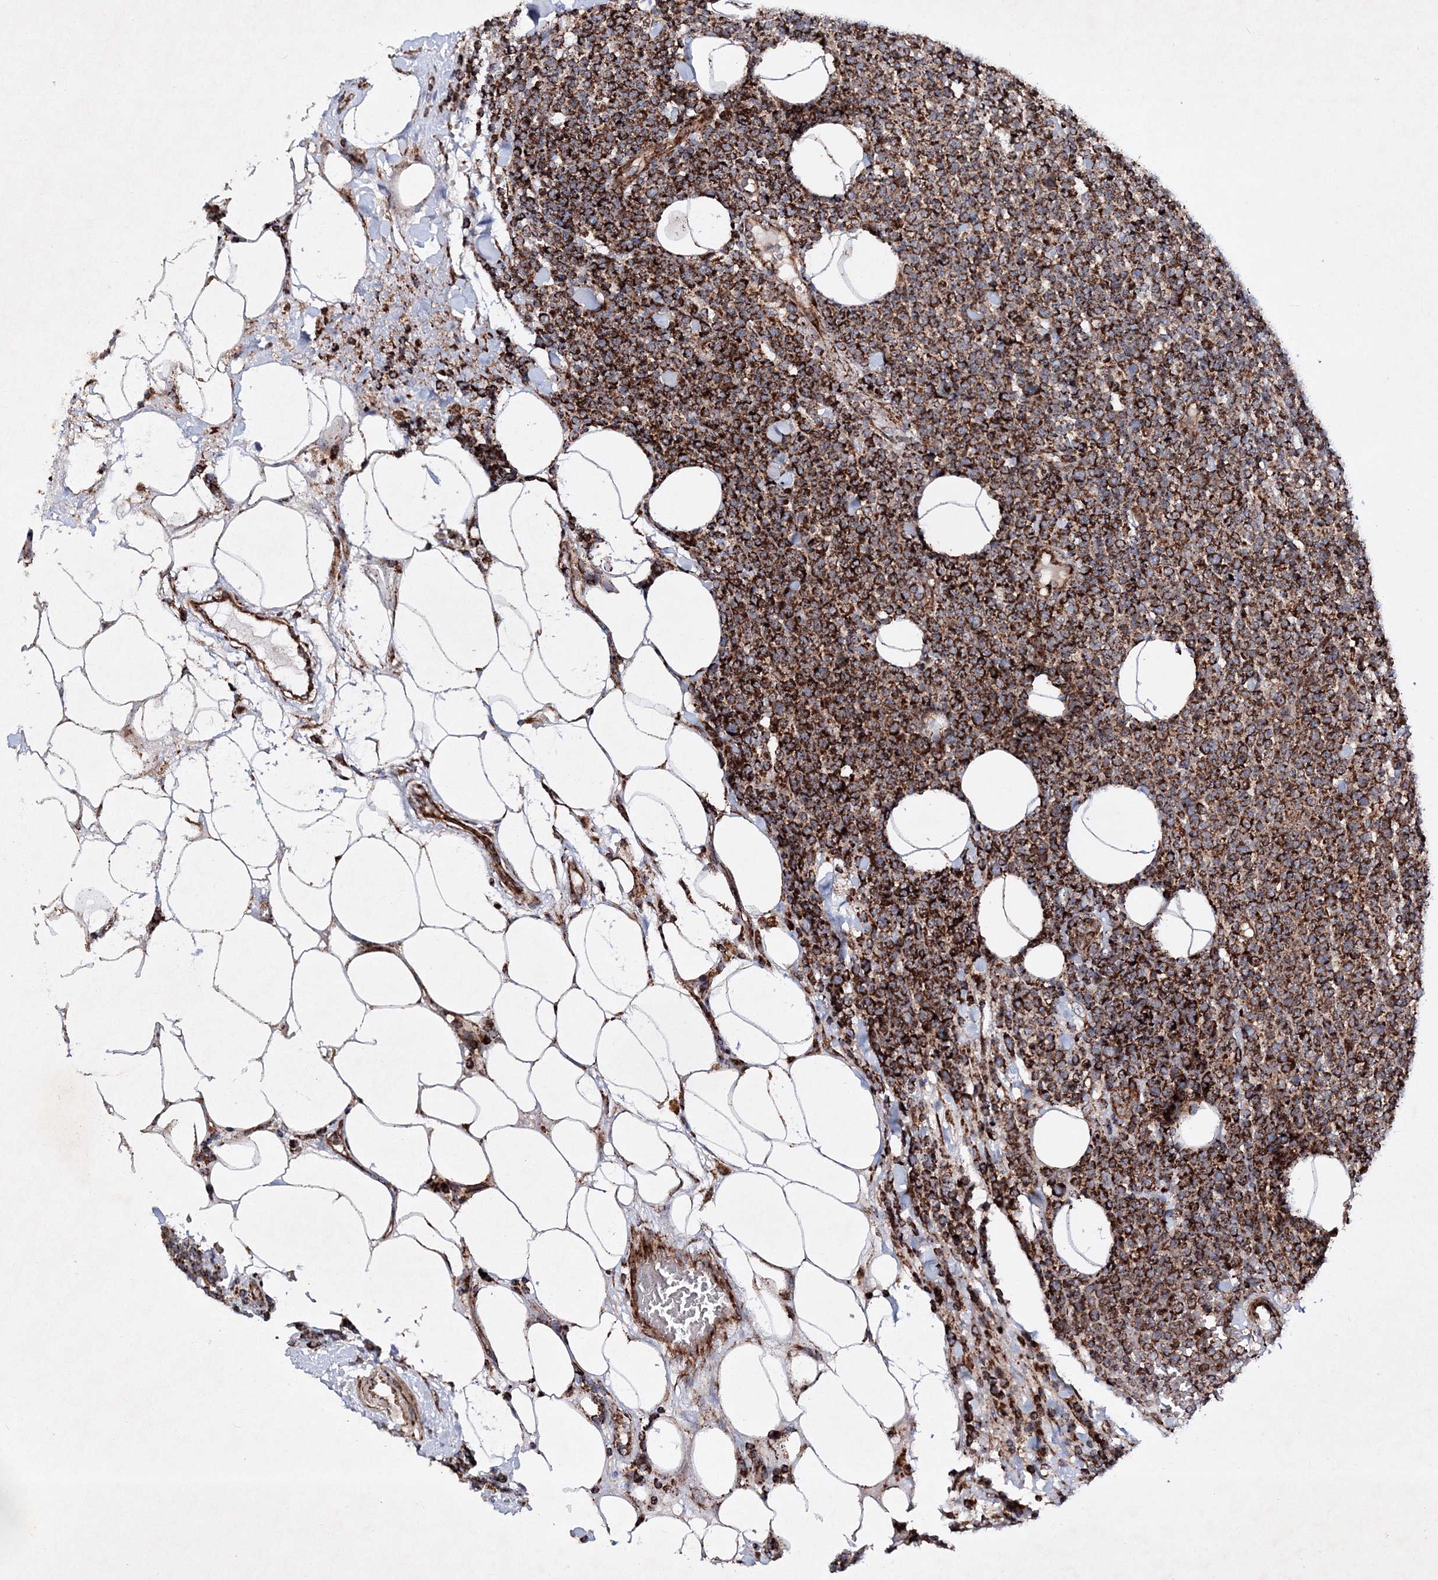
{"staining": {"intensity": "strong", "quantity": ">75%", "location": "cytoplasmic/membranous"}, "tissue": "lymphoma", "cell_type": "Tumor cells", "image_type": "cancer", "snomed": [{"axis": "morphology", "description": "Malignant lymphoma, non-Hodgkin's type, High grade"}, {"axis": "topography", "description": "Lymph node"}], "caption": "There is high levels of strong cytoplasmic/membranous expression in tumor cells of lymphoma, as demonstrated by immunohistochemical staining (brown color).", "gene": "SCRN3", "patient": {"sex": "male", "age": 61}}